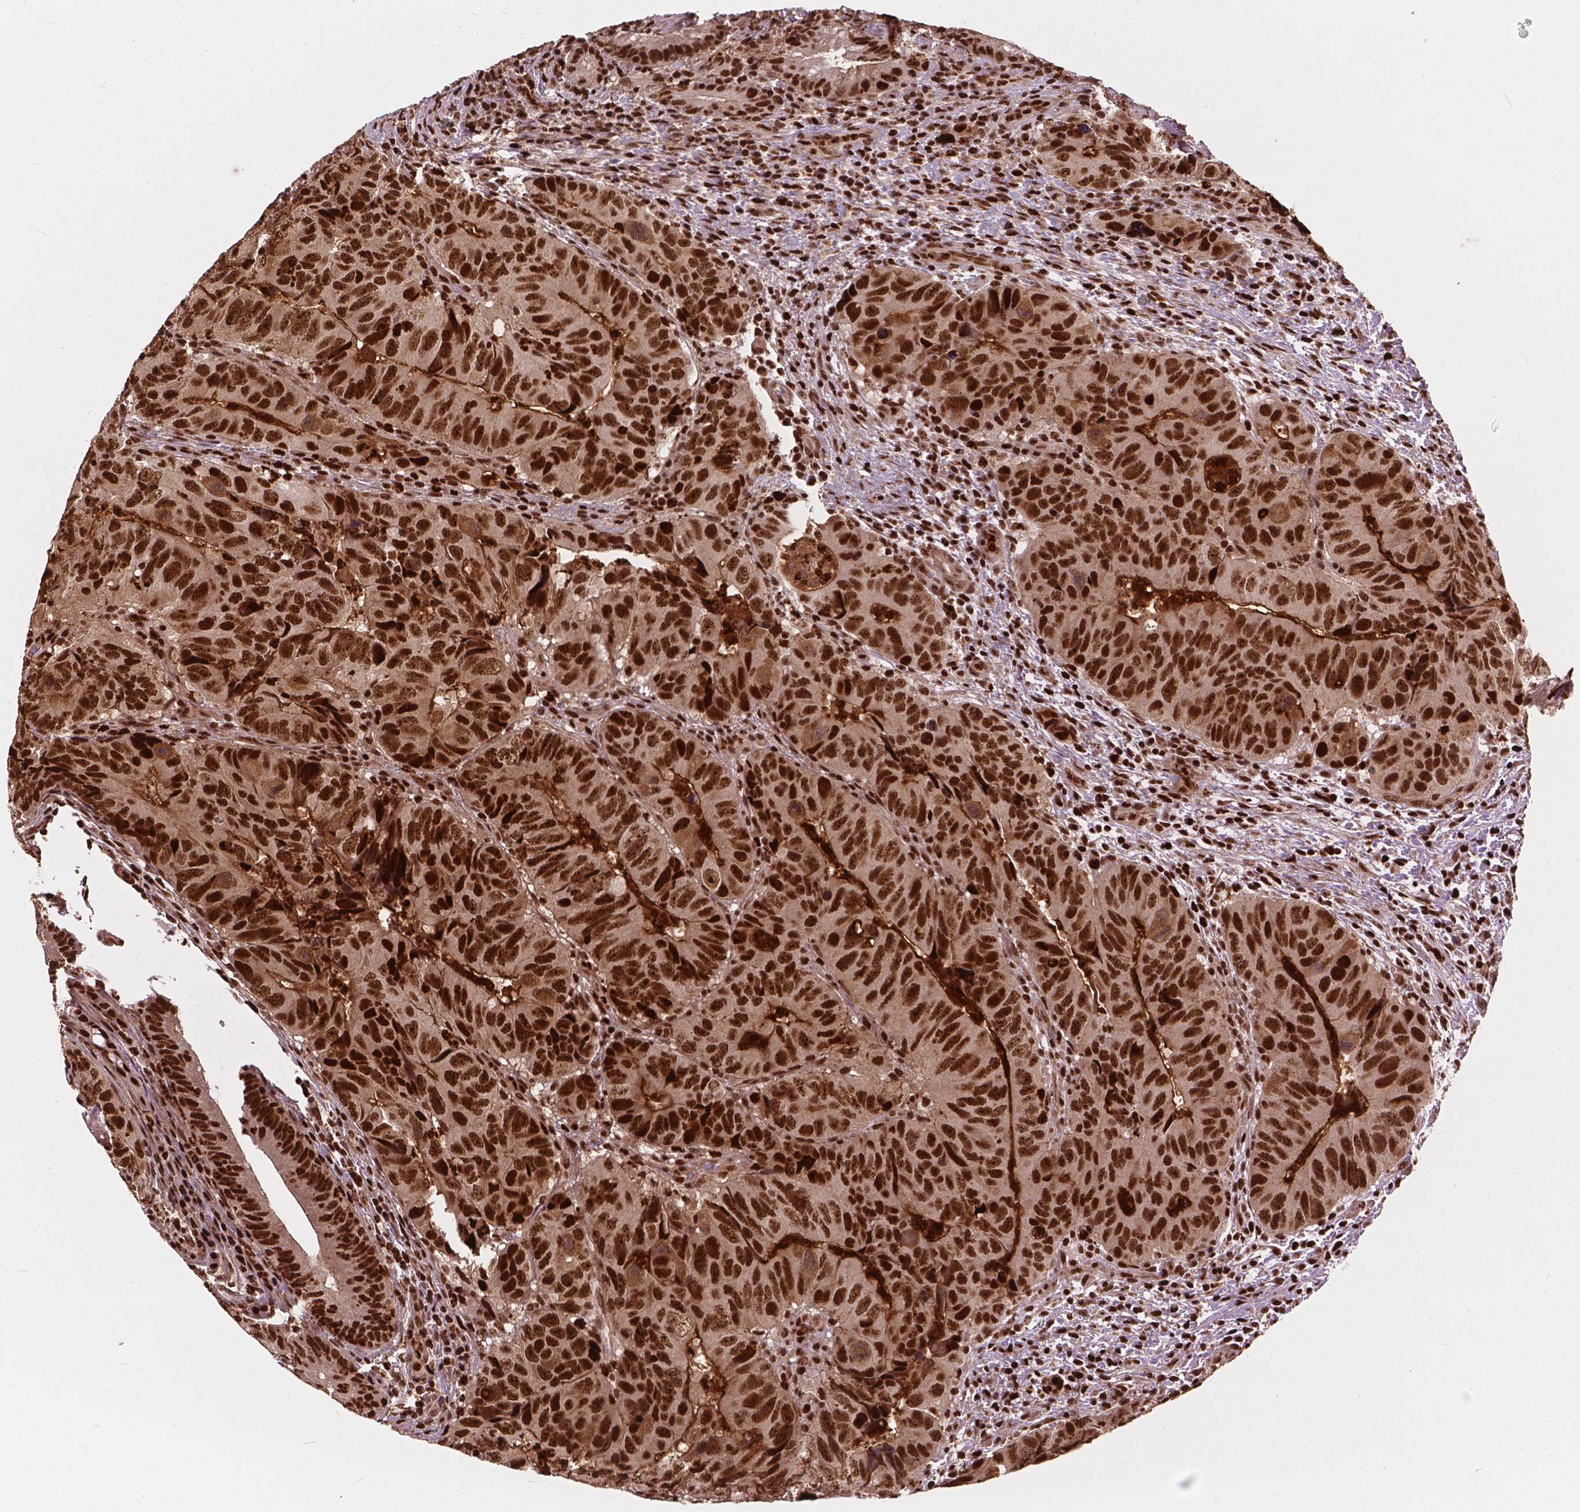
{"staining": {"intensity": "moderate", "quantity": ">75%", "location": "nuclear"}, "tissue": "colorectal cancer", "cell_type": "Tumor cells", "image_type": "cancer", "snomed": [{"axis": "morphology", "description": "Adenocarcinoma, NOS"}, {"axis": "topography", "description": "Colon"}], "caption": "Immunohistochemistry (IHC) (DAB) staining of colorectal adenocarcinoma exhibits moderate nuclear protein positivity in approximately >75% of tumor cells.", "gene": "ANP32B", "patient": {"sex": "male", "age": 79}}